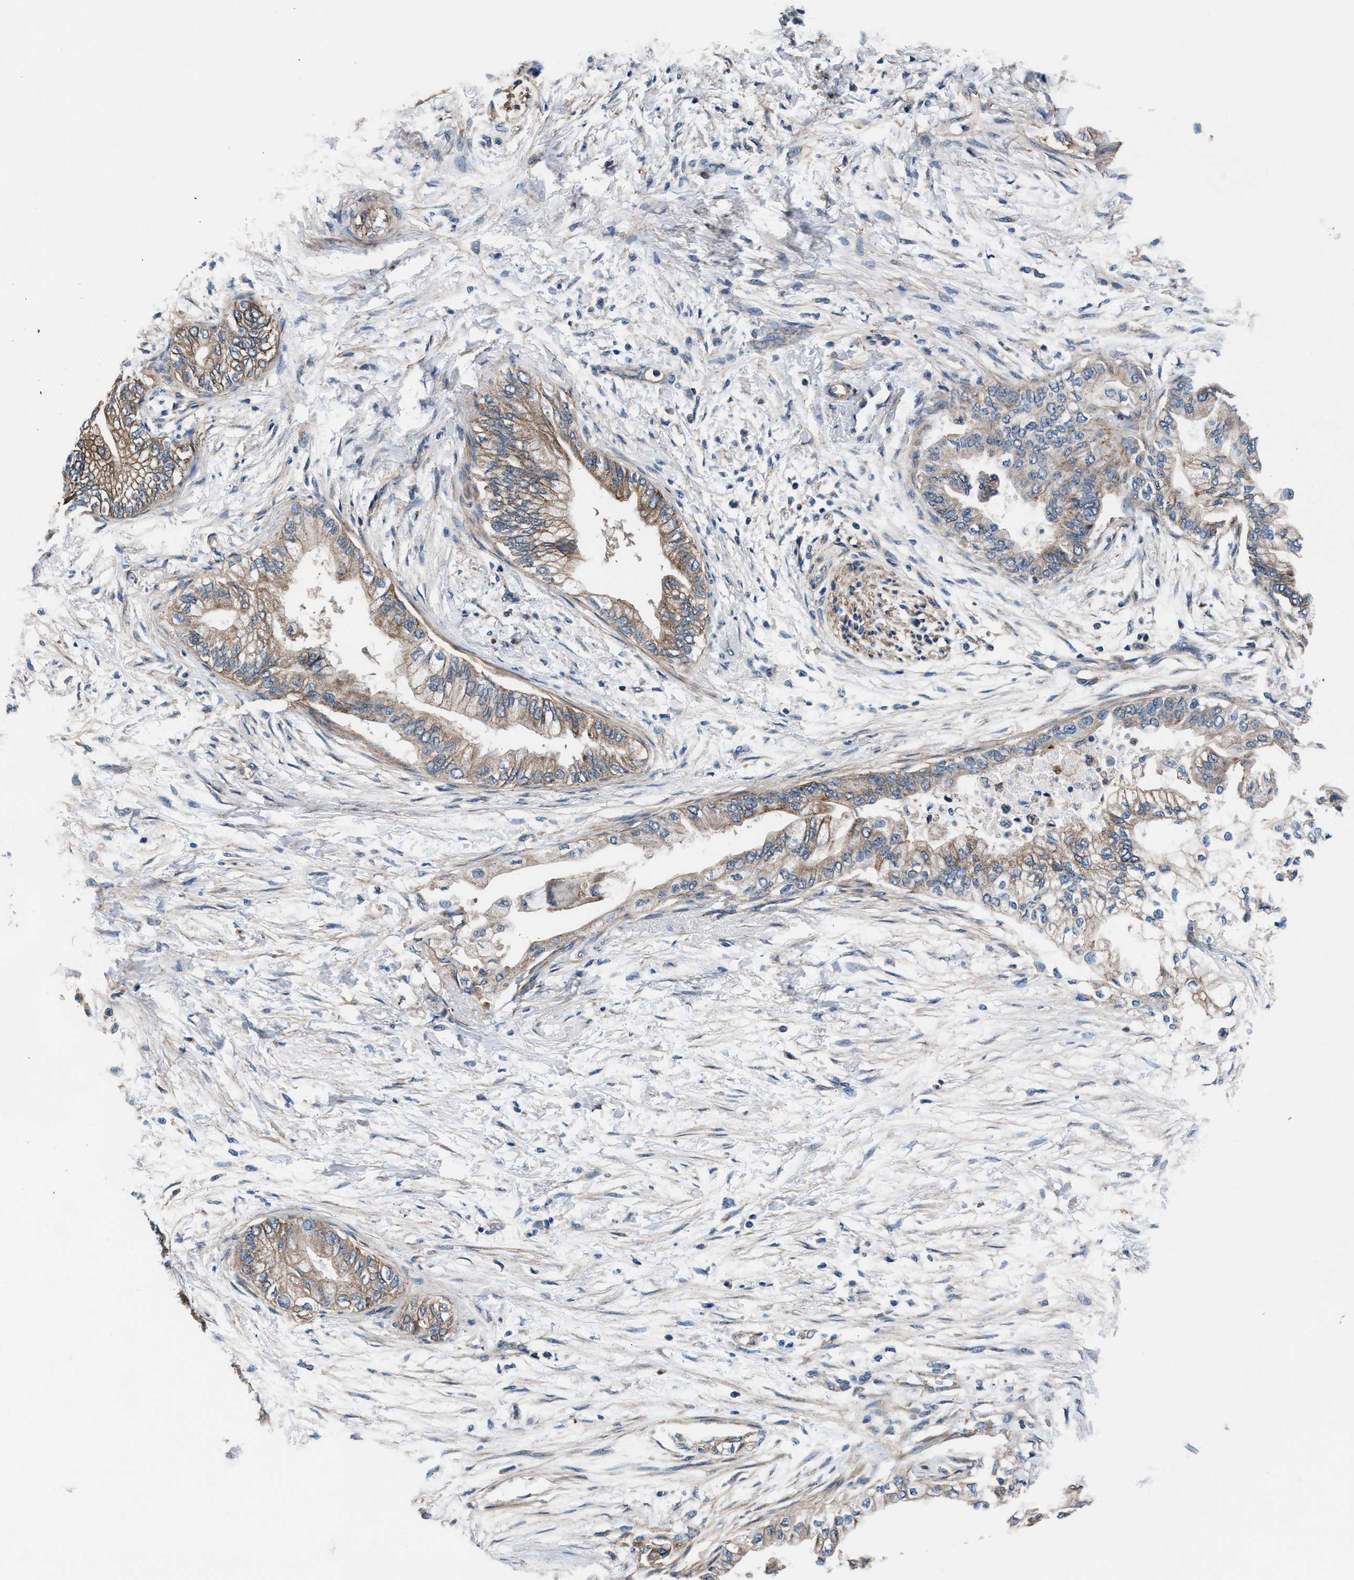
{"staining": {"intensity": "moderate", "quantity": ">75%", "location": "cytoplasmic/membranous"}, "tissue": "pancreatic cancer", "cell_type": "Tumor cells", "image_type": "cancer", "snomed": [{"axis": "morphology", "description": "Normal tissue, NOS"}, {"axis": "morphology", "description": "Adenocarcinoma, NOS"}, {"axis": "topography", "description": "Pancreas"}, {"axis": "topography", "description": "Duodenum"}], "caption": "High-magnification brightfield microscopy of pancreatic cancer (adenocarcinoma) stained with DAB (brown) and counterstained with hematoxylin (blue). tumor cells exhibit moderate cytoplasmic/membranous expression is appreciated in about>75% of cells.", "gene": "NKTR", "patient": {"sex": "female", "age": 60}}